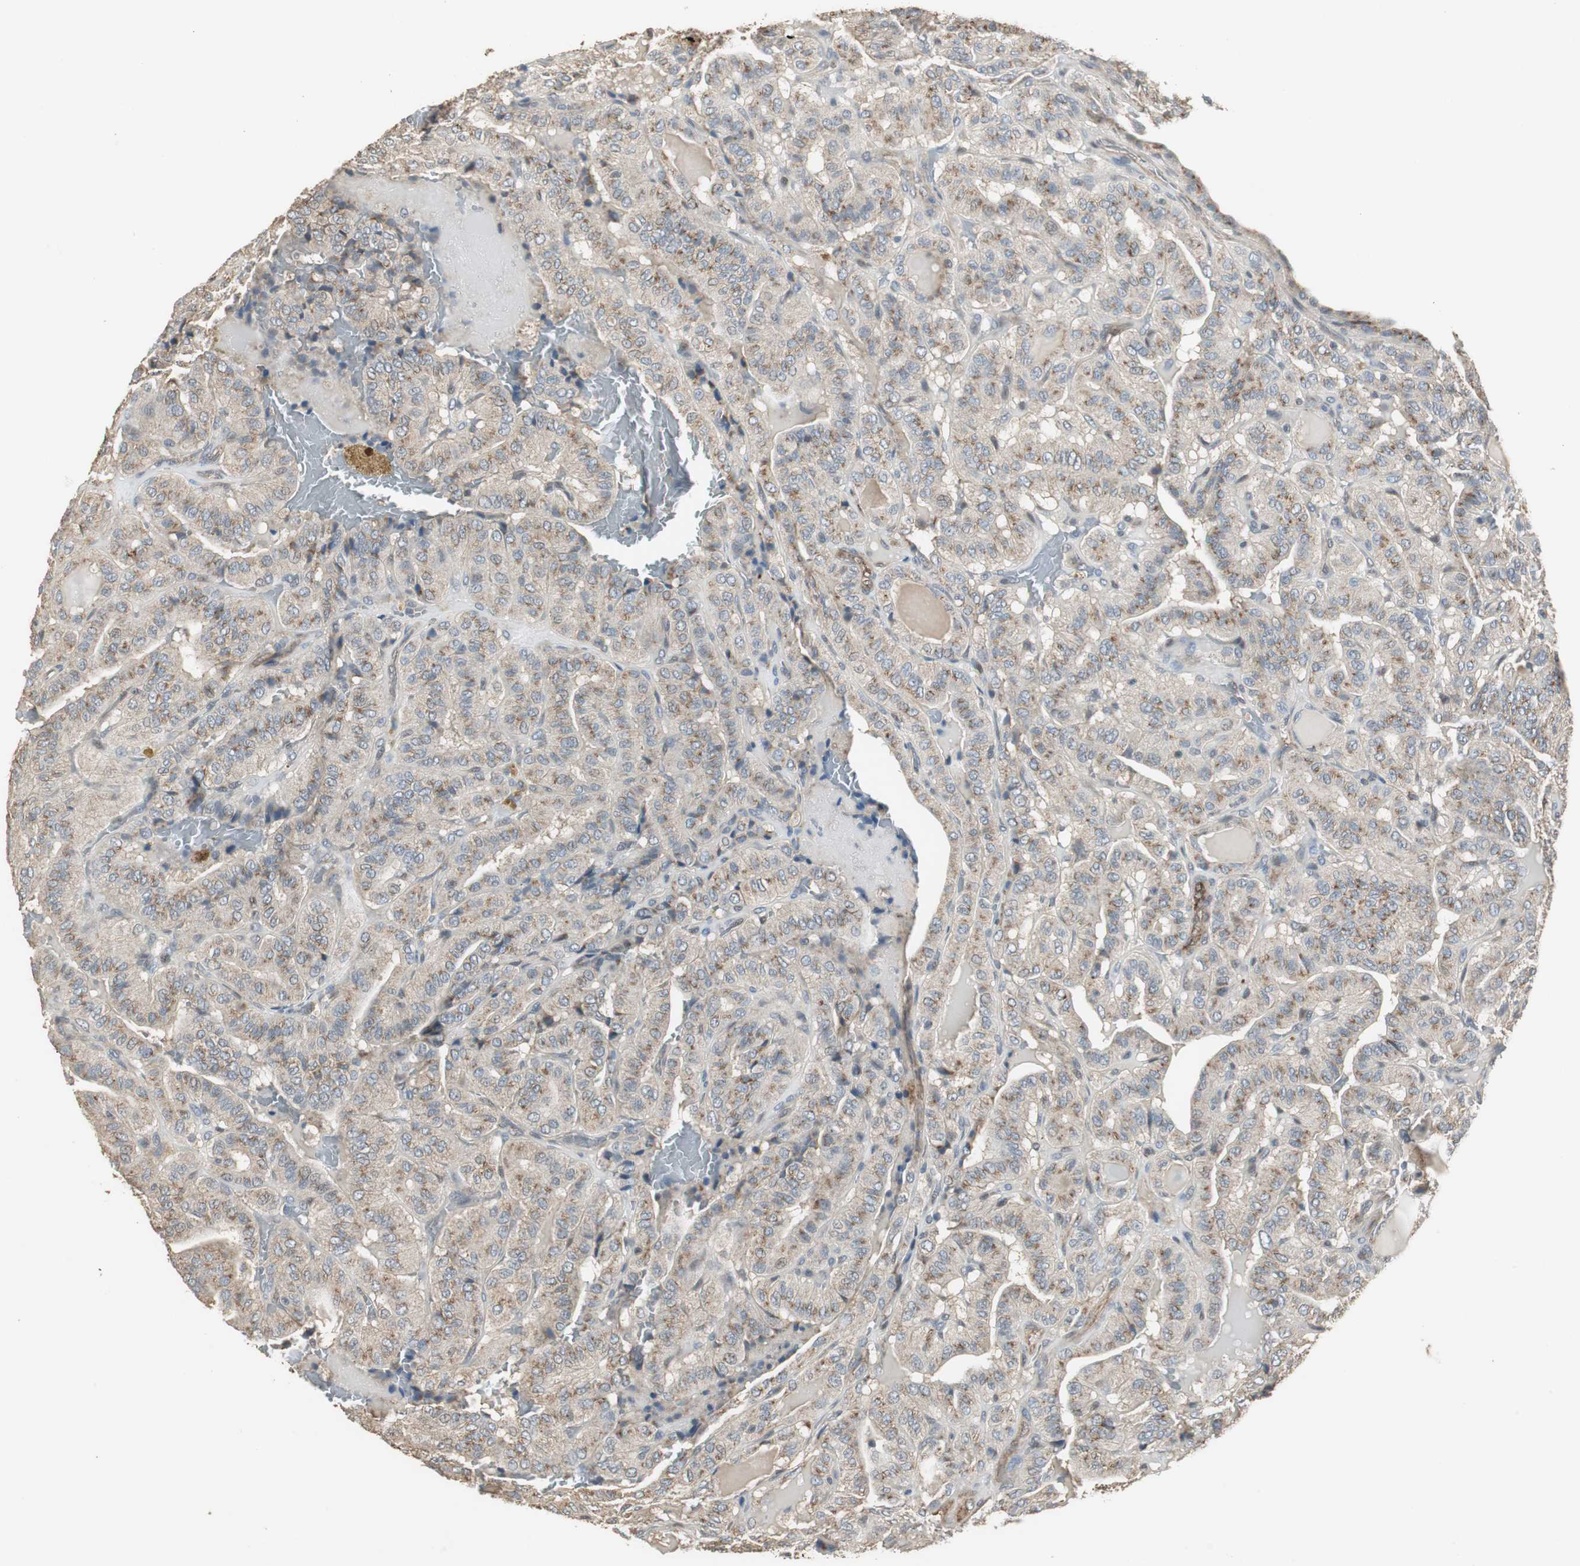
{"staining": {"intensity": "moderate", "quantity": ">75%", "location": "cytoplasmic/membranous"}, "tissue": "thyroid cancer", "cell_type": "Tumor cells", "image_type": "cancer", "snomed": [{"axis": "morphology", "description": "Papillary adenocarcinoma, NOS"}, {"axis": "topography", "description": "Thyroid gland"}], "caption": "Immunohistochemical staining of human papillary adenocarcinoma (thyroid) exhibits moderate cytoplasmic/membranous protein positivity in approximately >75% of tumor cells. The protein of interest is shown in brown color, while the nuclei are stained blue.", "gene": "JTB", "patient": {"sex": "male", "age": 77}}